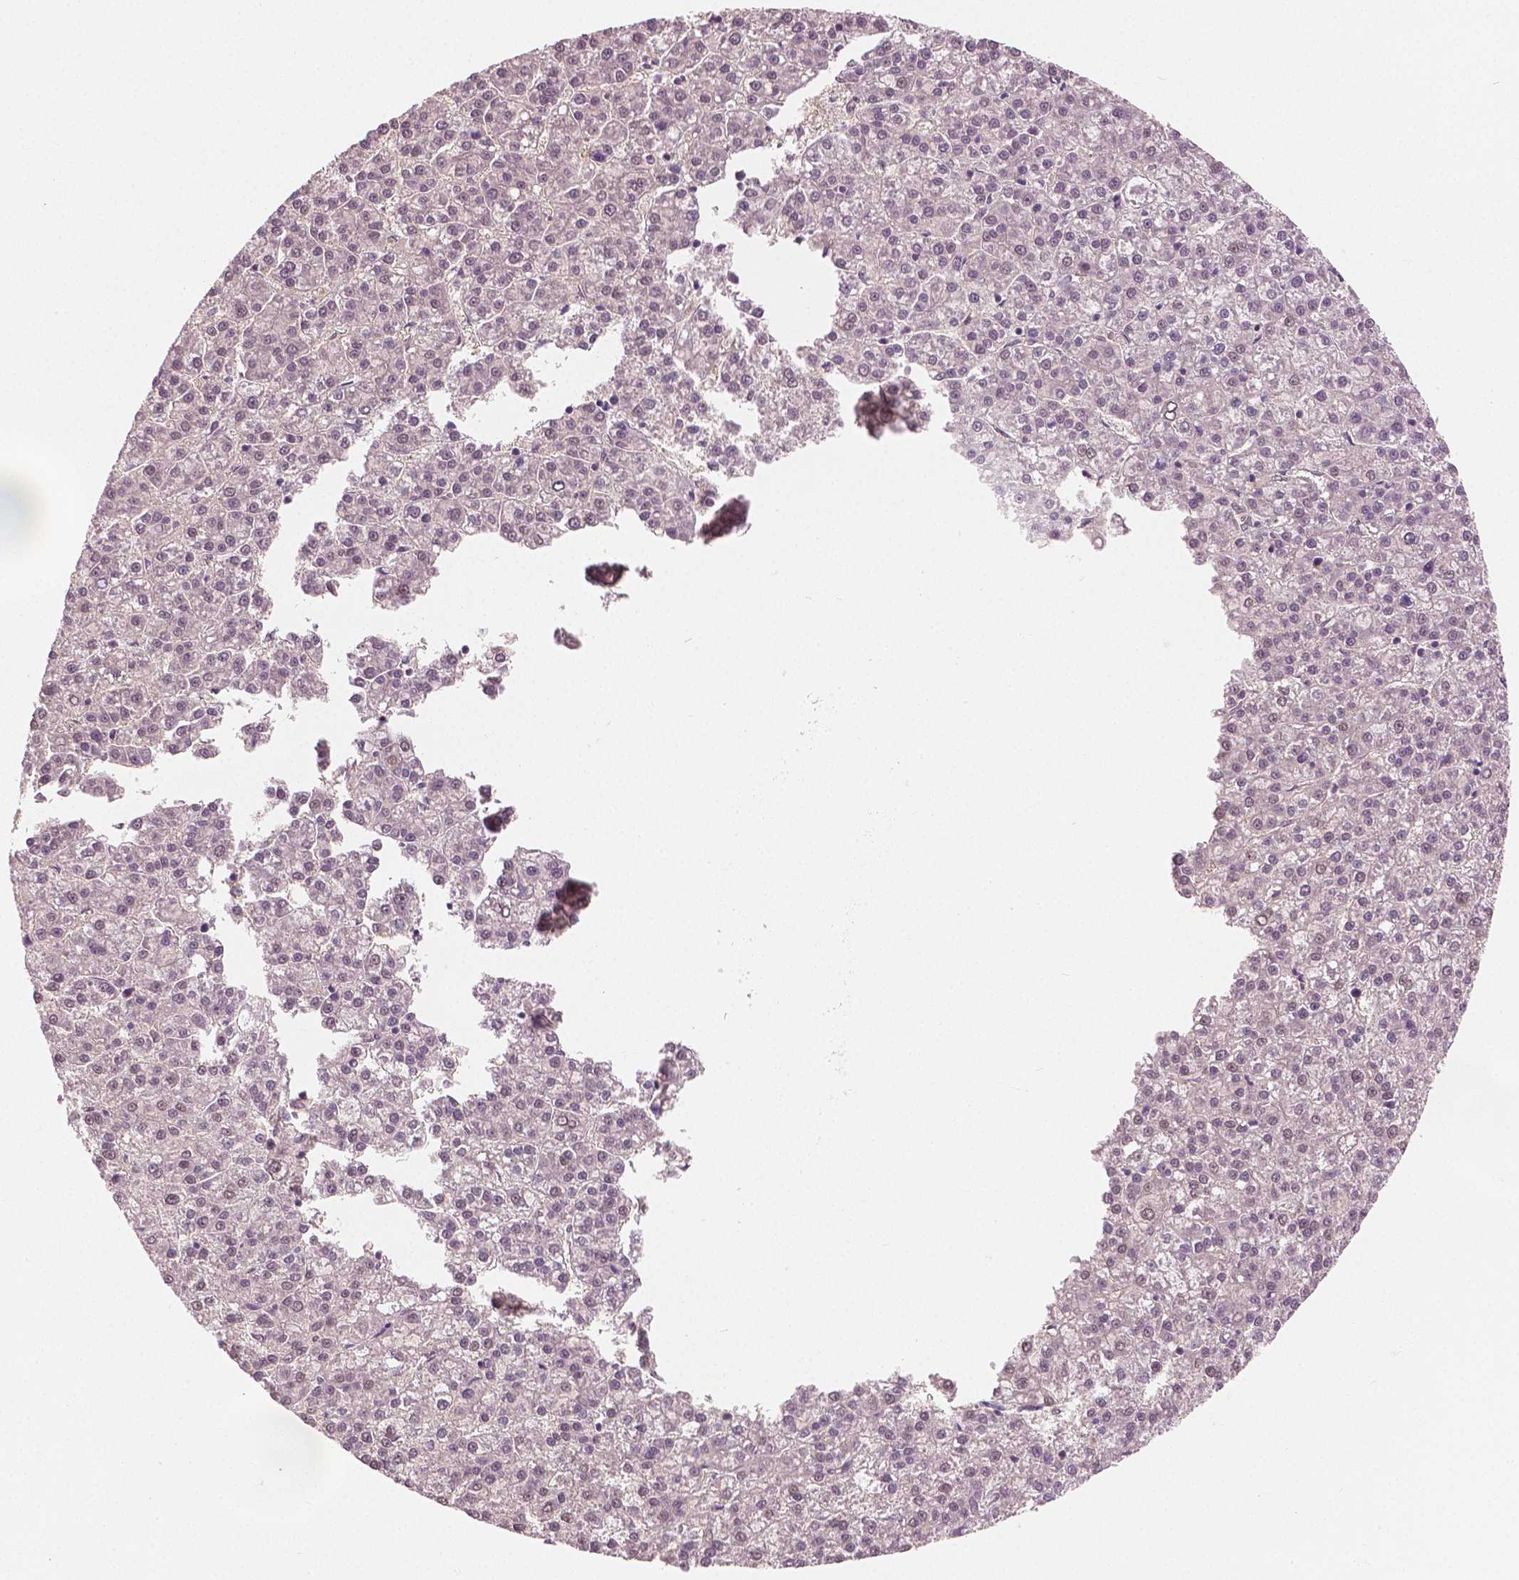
{"staining": {"intensity": "negative", "quantity": "none", "location": "none"}, "tissue": "liver cancer", "cell_type": "Tumor cells", "image_type": "cancer", "snomed": [{"axis": "morphology", "description": "Carcinoma, Hepatocellular, NOS"}, {"axis": "topography", "description": "Liver"}], "caption": "A micrograph of liver cancer (hepatocellular carcinoma) stained for a protein displays no brown staining in tumor cells. (DAB immunohistochemistry (IHC), high magnification).", "gene": "GALM", "patient": {"sex": "female", "age": 58}}